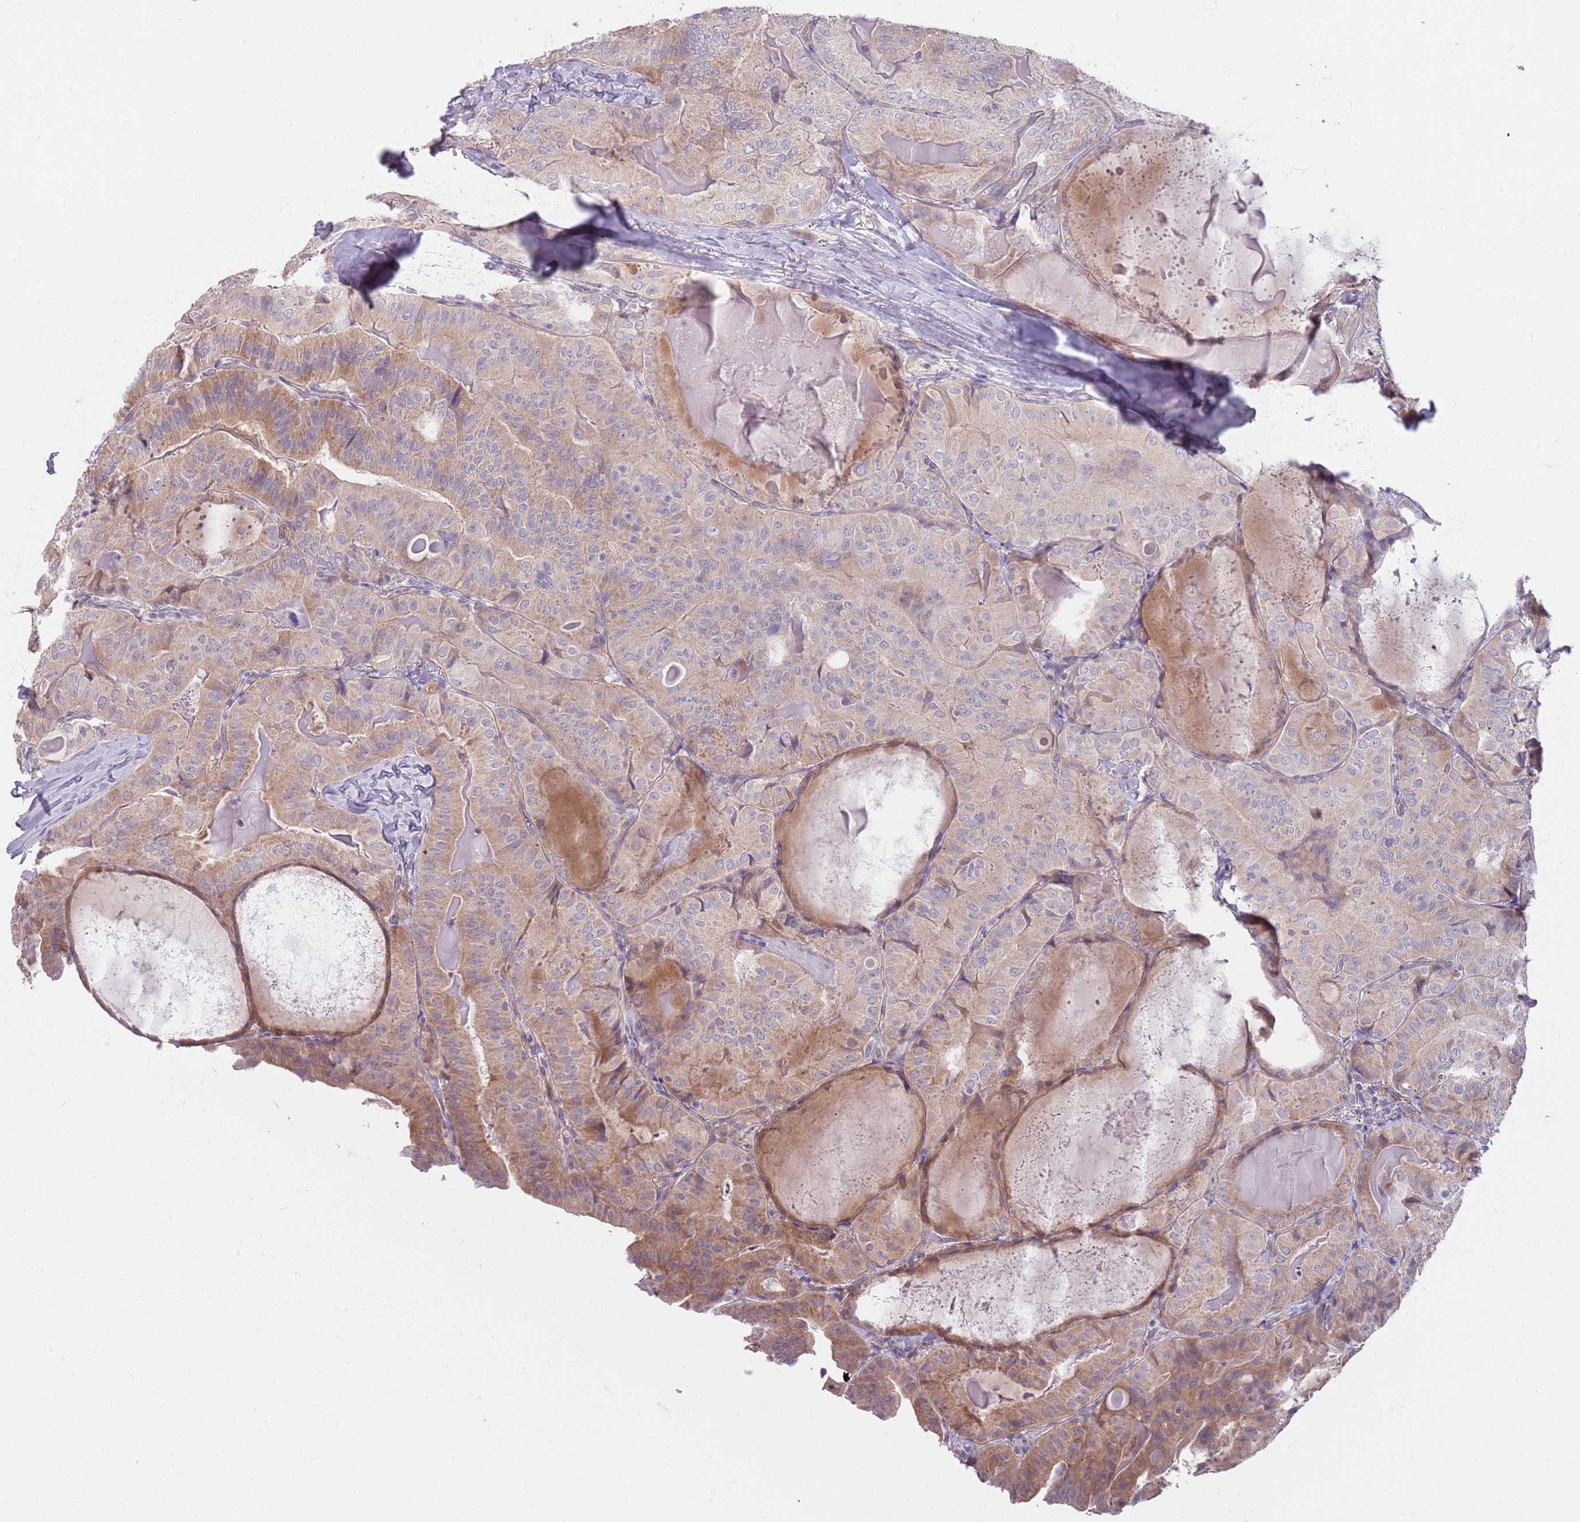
{"staining": {"intensity": "moderate", "quantity": "<25%", "location": "cytoplasmic/membranous"}, "tissue": "thyroid cancer", "cell_type": "Tumor cells", "image_type": "cancer", "snomed": [{"axis": "morphology", "description": "Papillary adenocarcinoma, NOS"}, {"axis": "topography", "description": "Thyroid gland"}], "caption": "This is an image of immunohistochemistry (IHC) staining of thyroid cancer (papillary adenocarcinoma), which shows moderate positivity in the cytoplasmic/membranous of tumor cells.", "gene": "LDHD", "patient": {"sex": "female", "age": 68}}